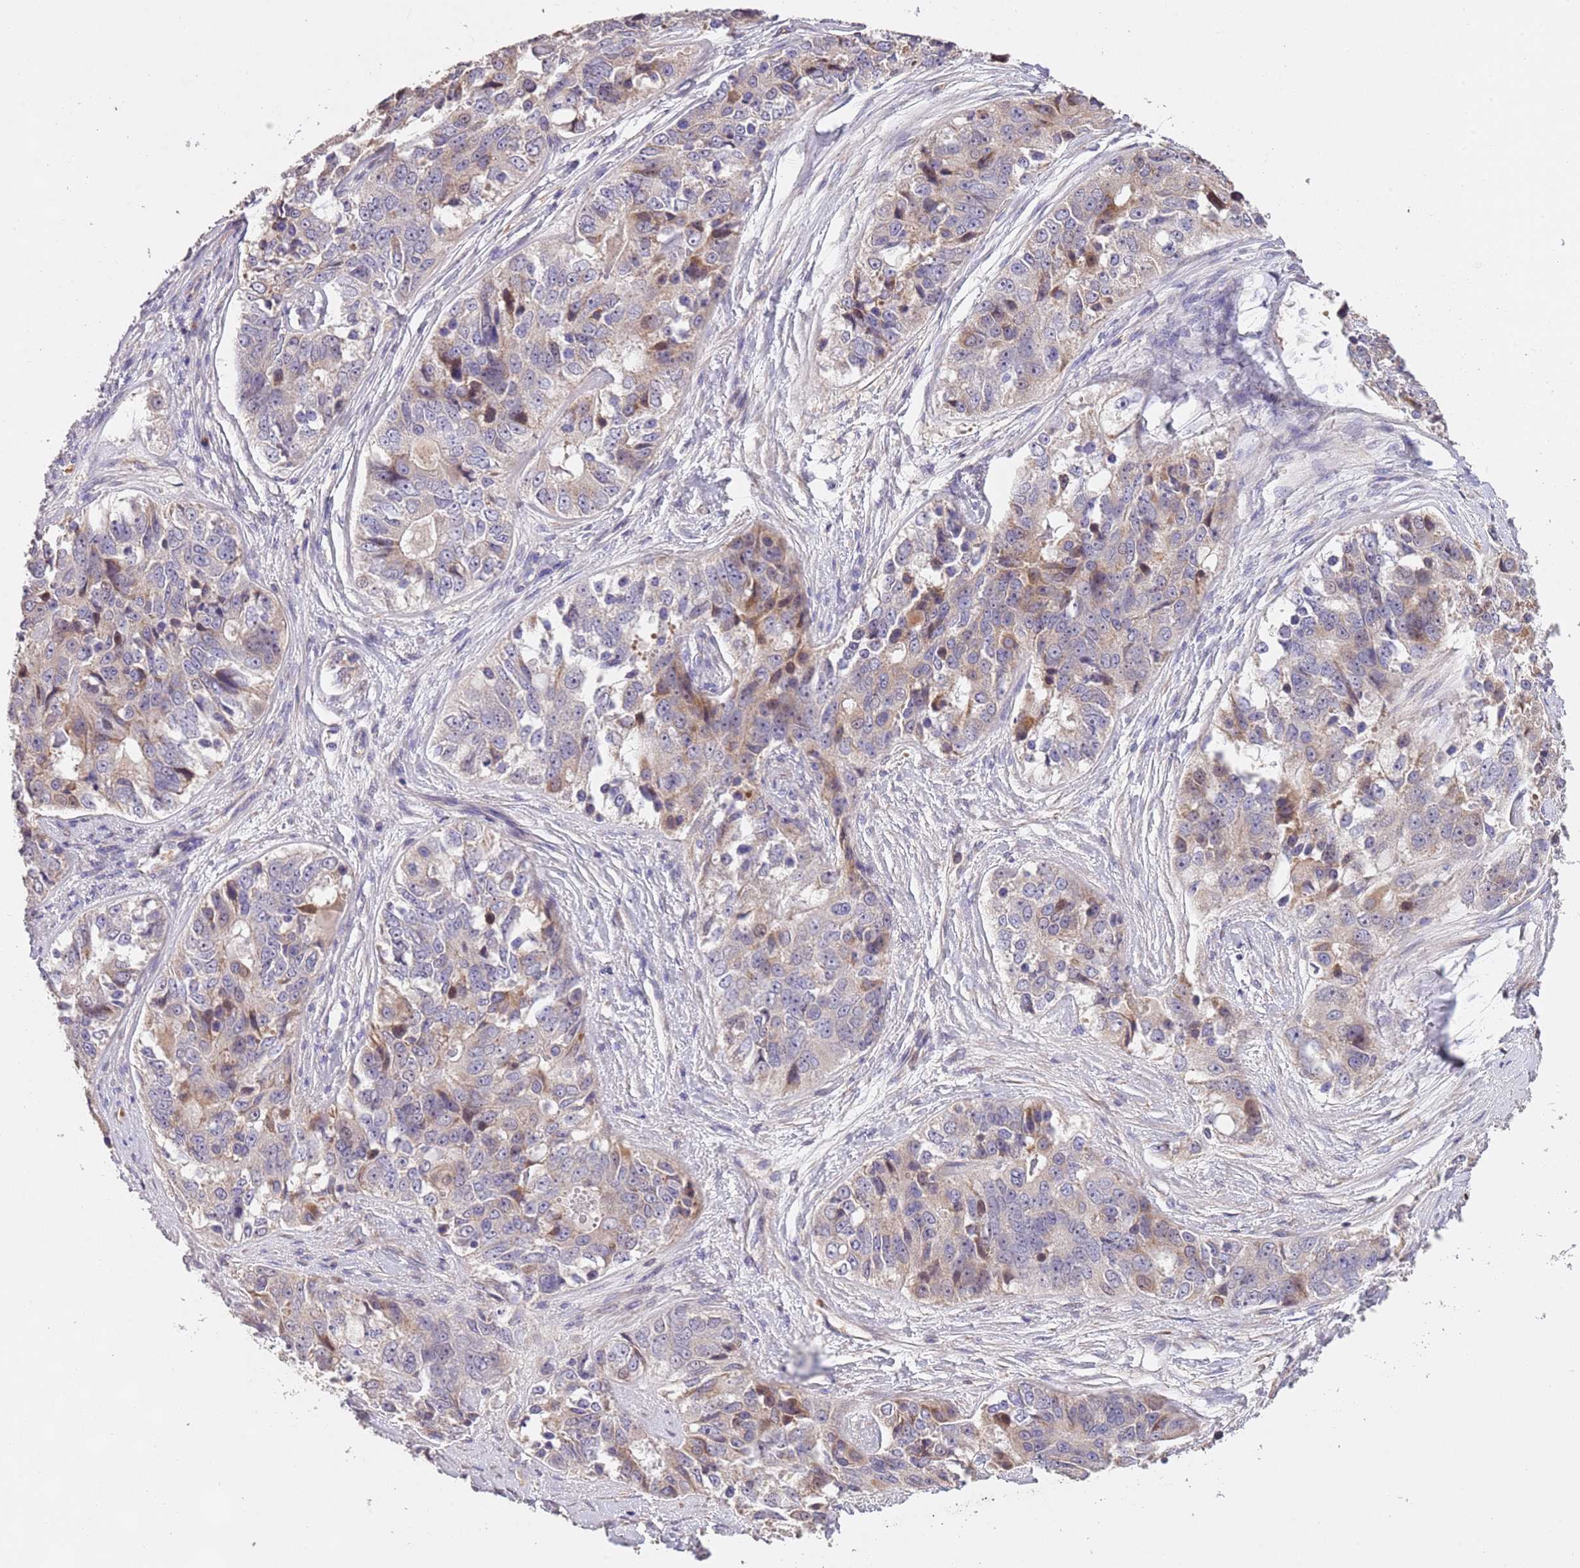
{"staining": {"intensity": "weak", "quantity": "<25%", "location": "cytoplasmic/membranous"}, "tissue": "ovarian cancer", "cell_type": "Tumor cells", "image_type": "cancer", "snomed": [{"axis": "morphology", "description": "Carcinoma, endometroid"}, {"axis": "topography", "description": "Ovary"}], "caption": "Tumor cells show no significant protein positivity in ovarian endometroid carcinoma.", "gene": "PIGA", "patient": {"sex": "female", "age": 51}}